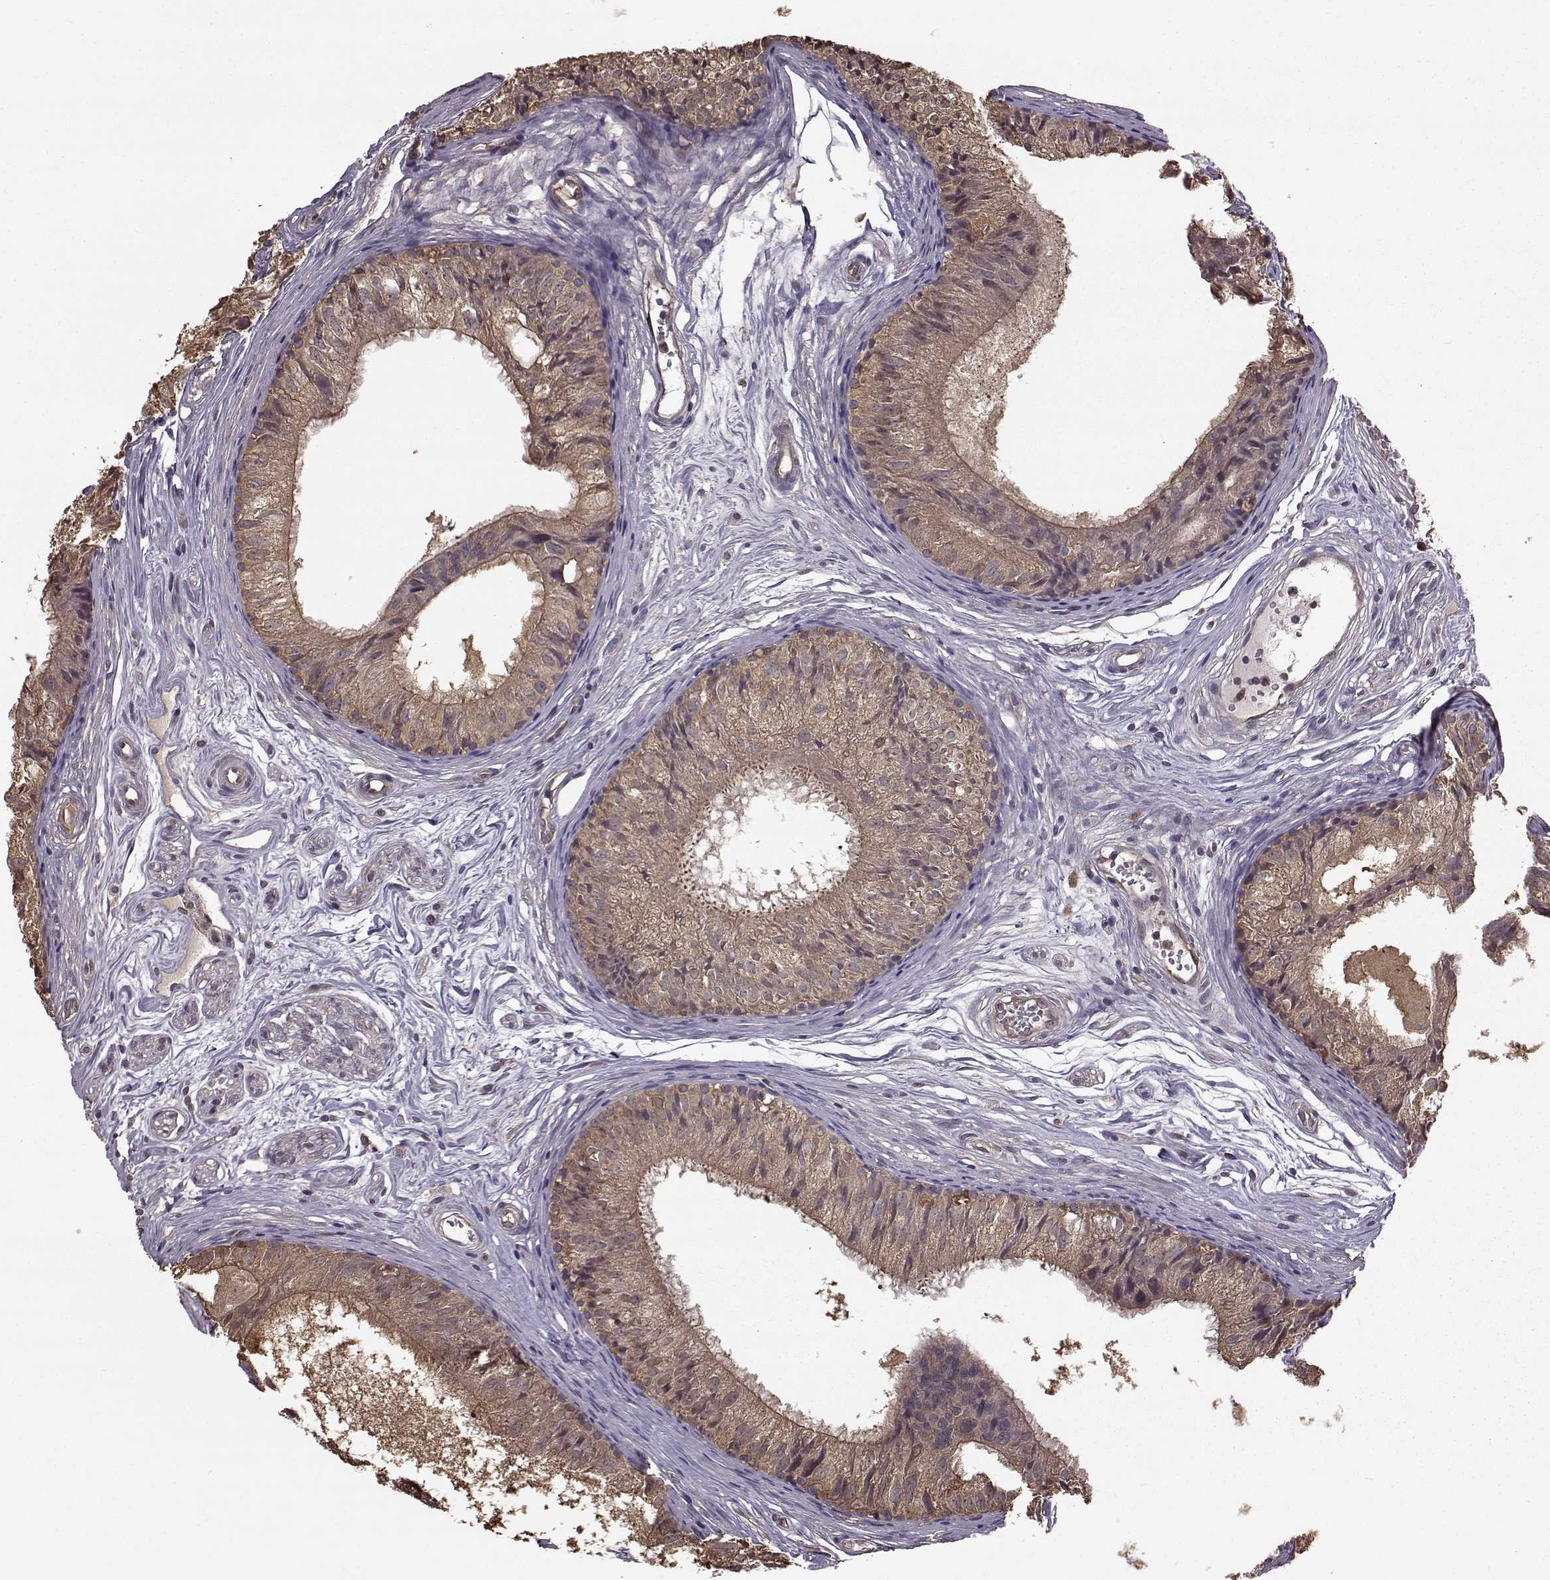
{"staining": {"intensity": "moderate", "quantity": ">75%", "location": "cytoplasmic/membranous"}, "tissue": "epididymis", "cell_type": "Glandular cells", "image_type": "normal", "snomed": [{"axis": "morphology", "description": "Normal tissue, NOS"}, {"axis": "topography", "description": "Epididymis"}], "caption": "Approximately >75% of glandular cells in benign human epididymis show moderate cytoplasmic/membranous protein expression as visualized by brown immunohistochemical staining.", "gene": "NME1", "patient": {"sex": "male", "age": 25}}